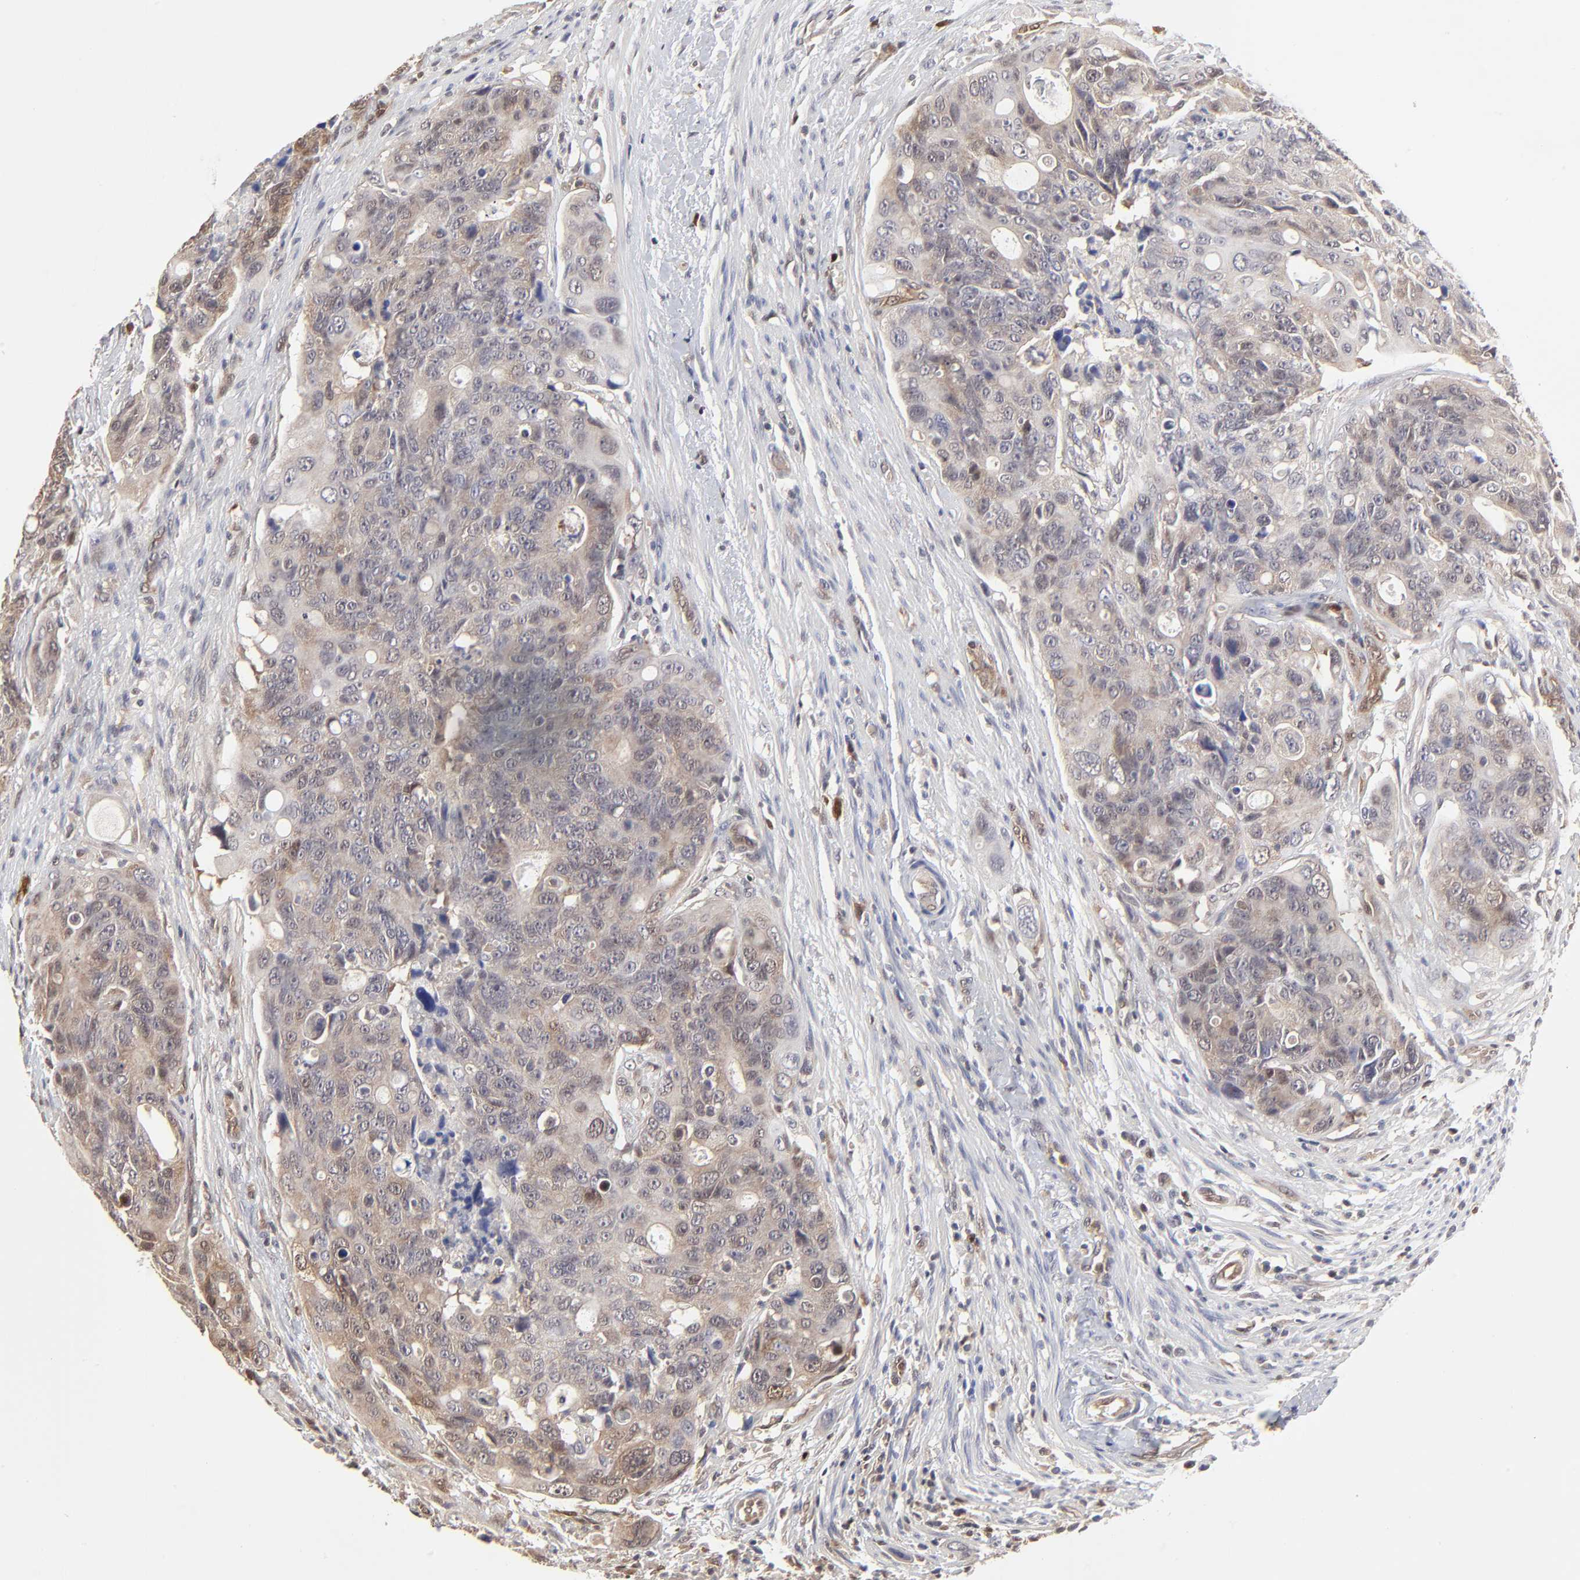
{"staining": {"intensity": "weak", "quantity": "<25%", "location": "cytoplasmic/membranous"}, "tissue": "colorectal cancer", "cell_type": "Tumor cells", "image_type": "cancer", "snomed": [{"axis": "morphology", "description": "Adenocarcinoma, NOS"}, {"axis": "topography", "description": "Colon"}], "caption": "Adenocarcinoma (colorectal) was stained to show a protein in brown. There is no significant expression in tumor cells.", "gene": "CASP3", "patient": {"sex": "female", "age": 57}}